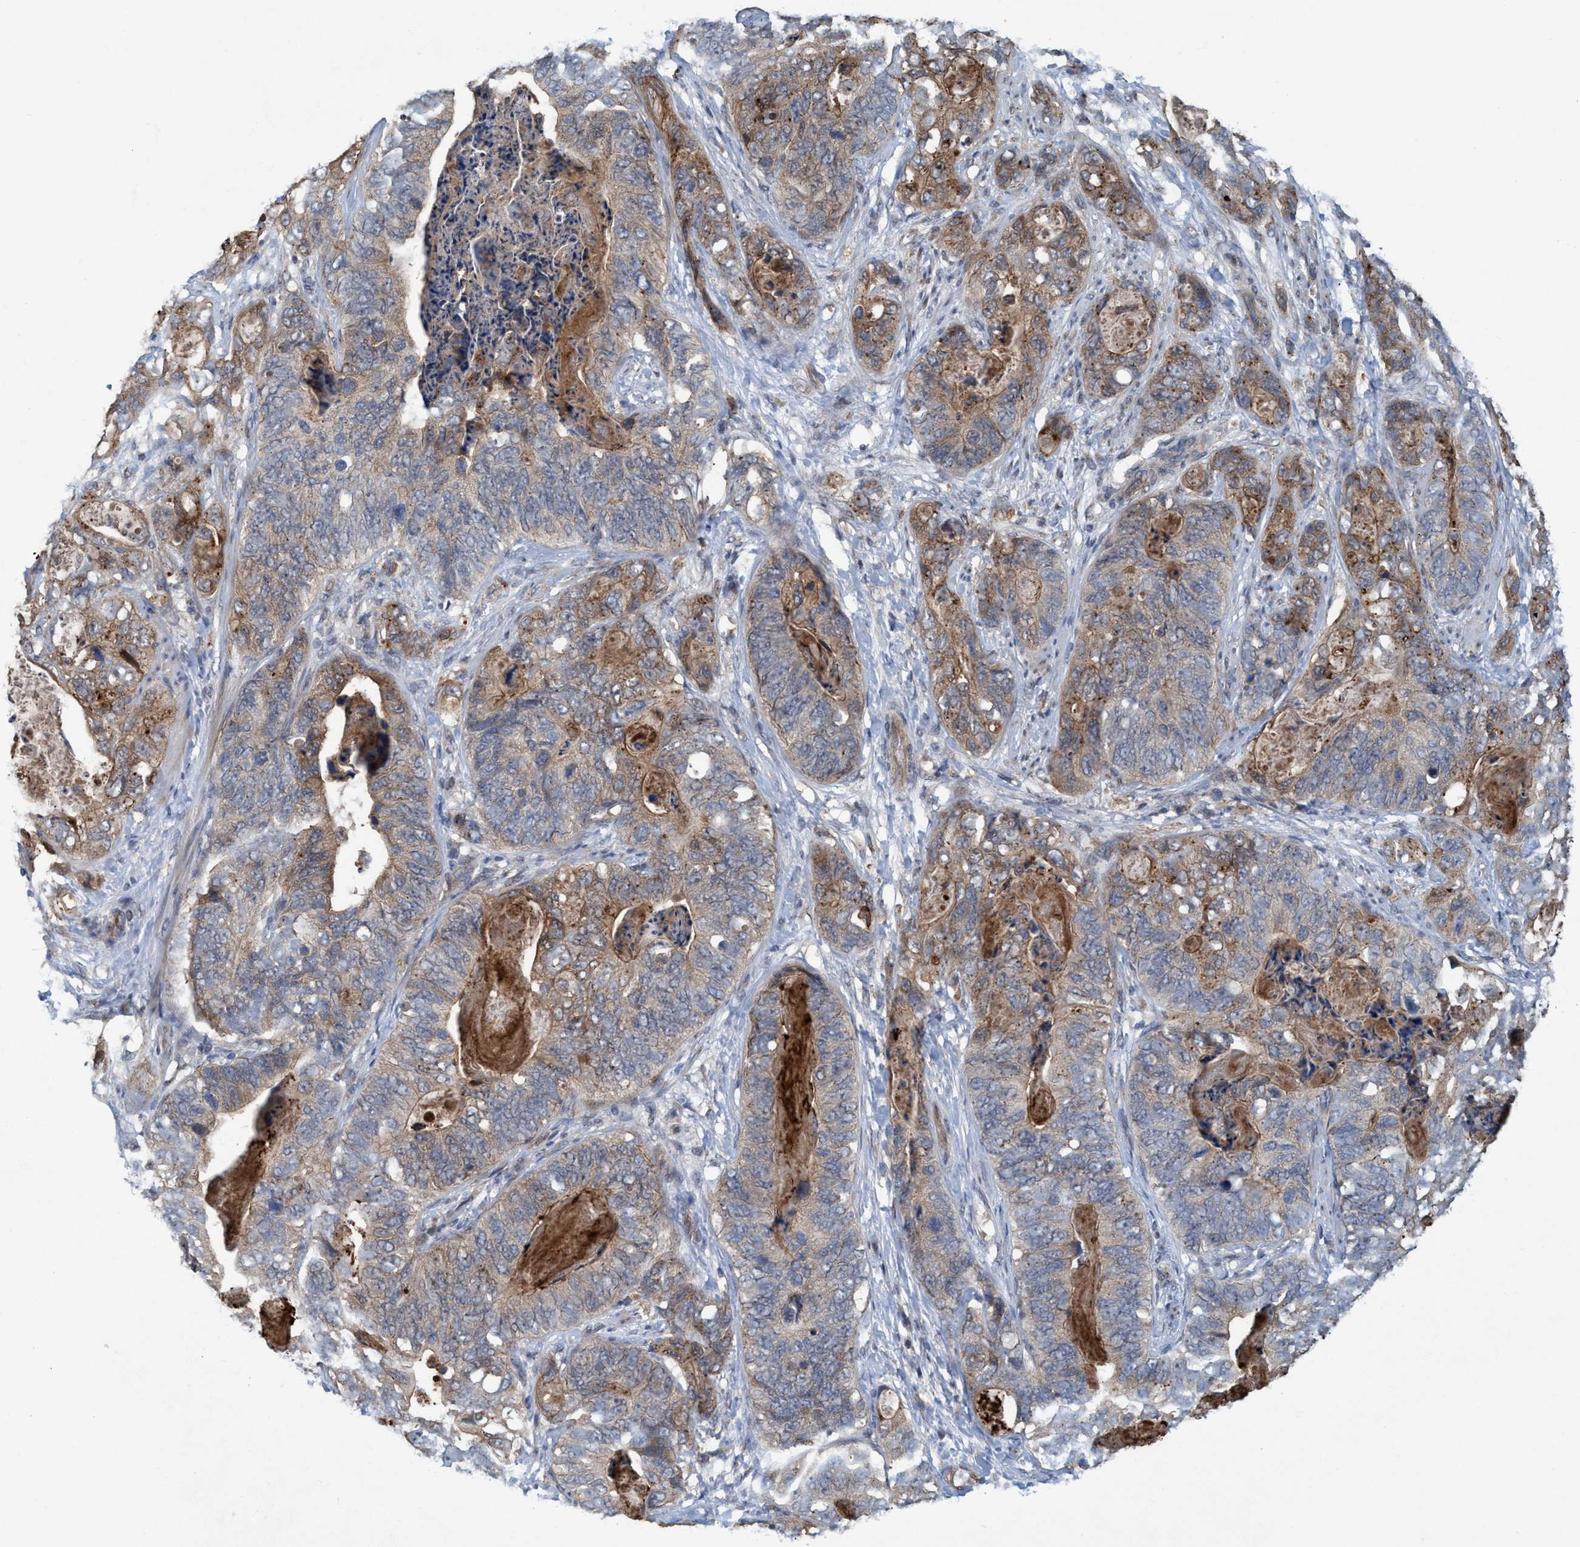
{"staining": {"intensity": "weak", "quantity": "25%-75%", "location": "cytoplasmic/membranous"}, "tissue": "stomach cancer", "cell_type": "Tumor cells", "image_type": "cancer", "snomed": [{"axis": "morphology", "description": "Adenocarcinoma, NOS"}, {"axis": "topography", "description": "Stomach"}], "caption": "Immunohistochemistry (IHC) micrograph of human stomach cancer (adenocarcinoma) stained for a protein (brown), which displays low levels of weak cytoplasmic/membranous staining in approximately 25%-75% of tumor cells.", "gene": "TRIM65", "patient": {"sex": "female", "age": 89}}